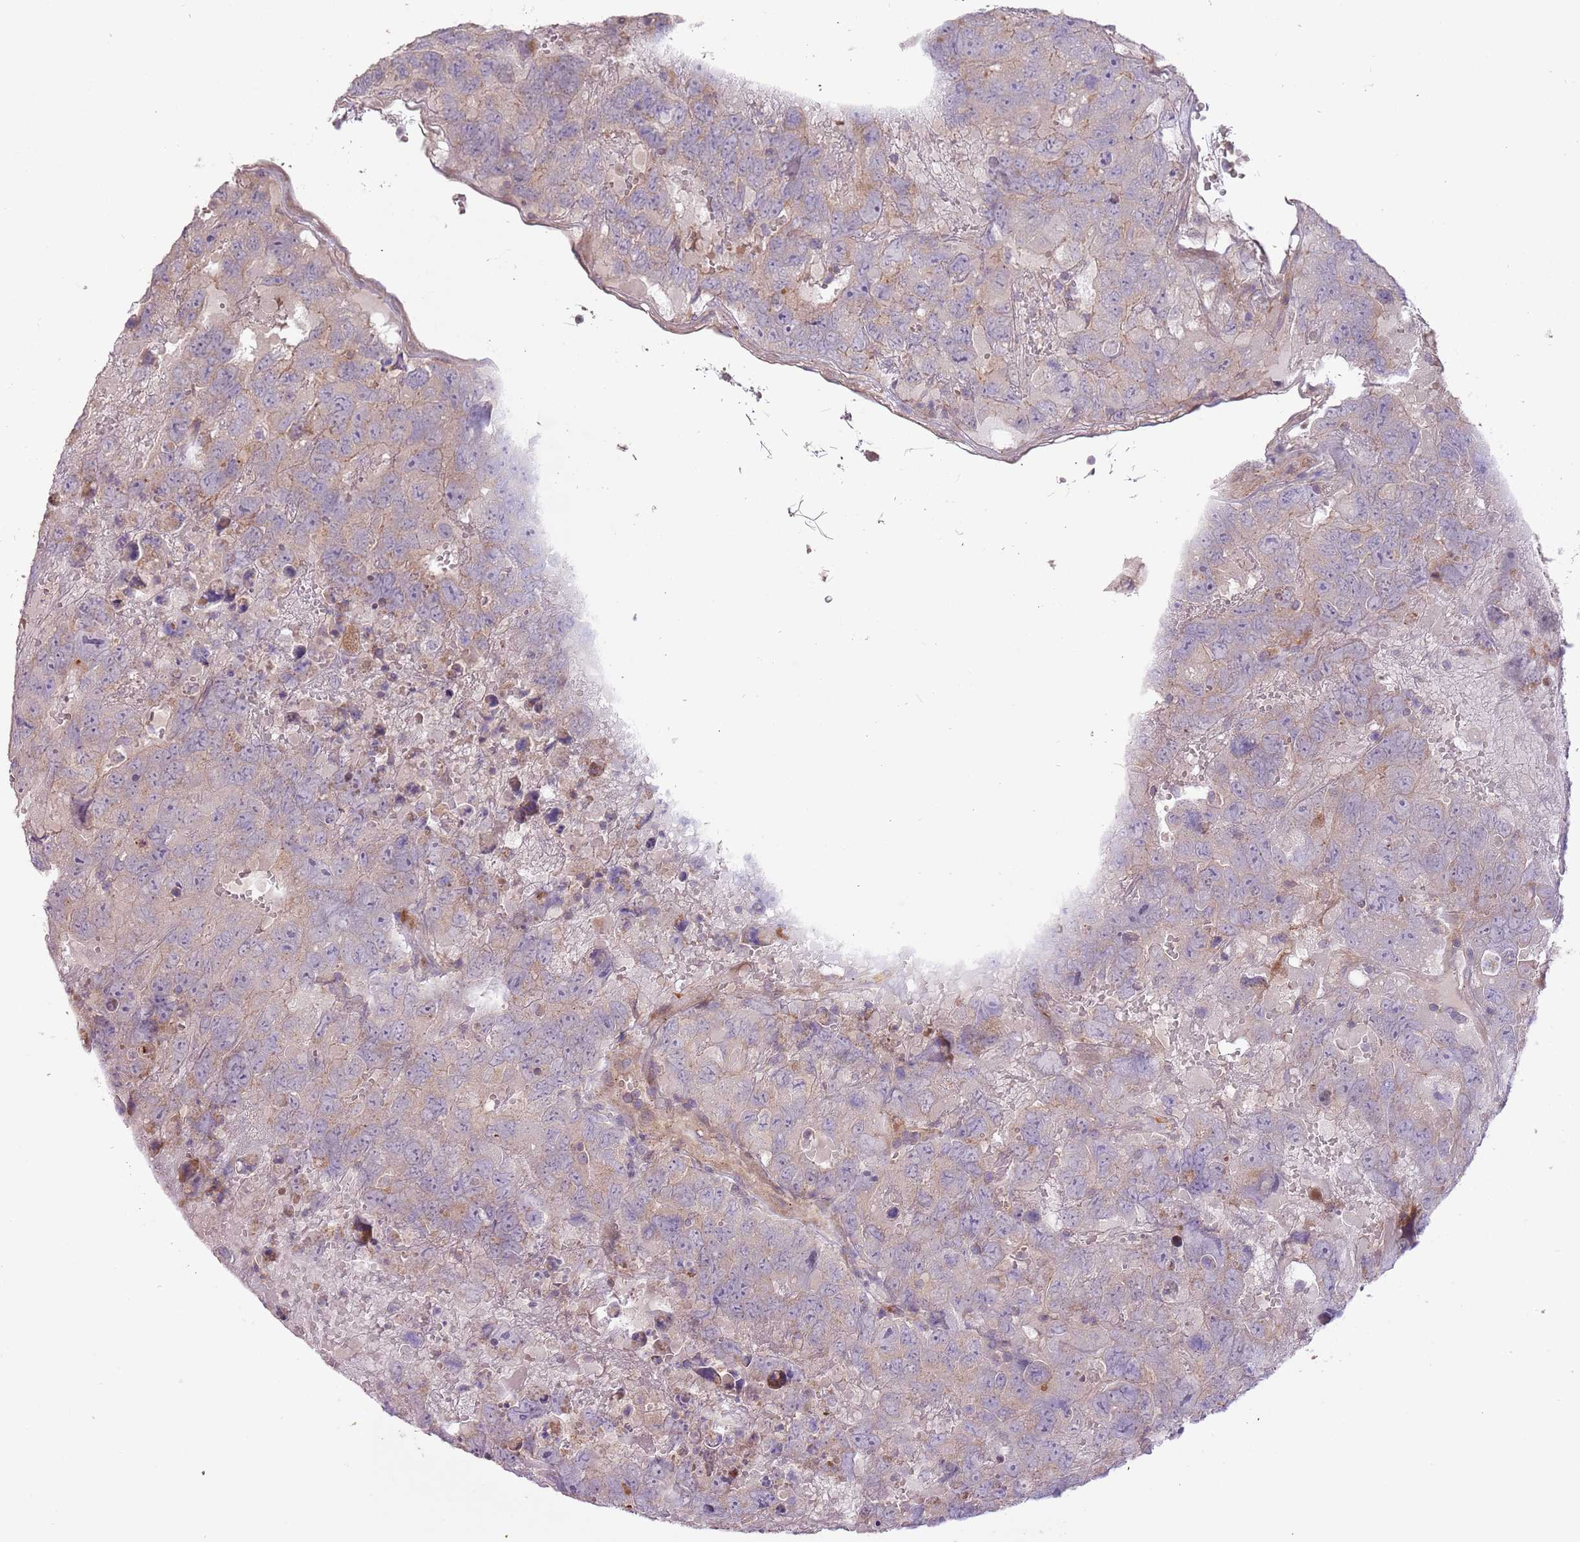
{"staining": {"intensity": "negative", "quantity": "none", "location": "none"}, "tissue": "testis cancer", "cell_type": "Tumor cells", "image_type": "cancer", "snomed": [{"axis": "morphology", "description": "Carcinoma, Embryonal, NOS"}, {"axis": "topography", "description": "Testis"}], "caption": "The image exhibits no significant positivity in tumor cells of embryonal carcinoma (testis). (IHC, brightfield microscopy, high magnification).", "gene": "RNF128", "patient": {"sex": "male", "age": 45}}